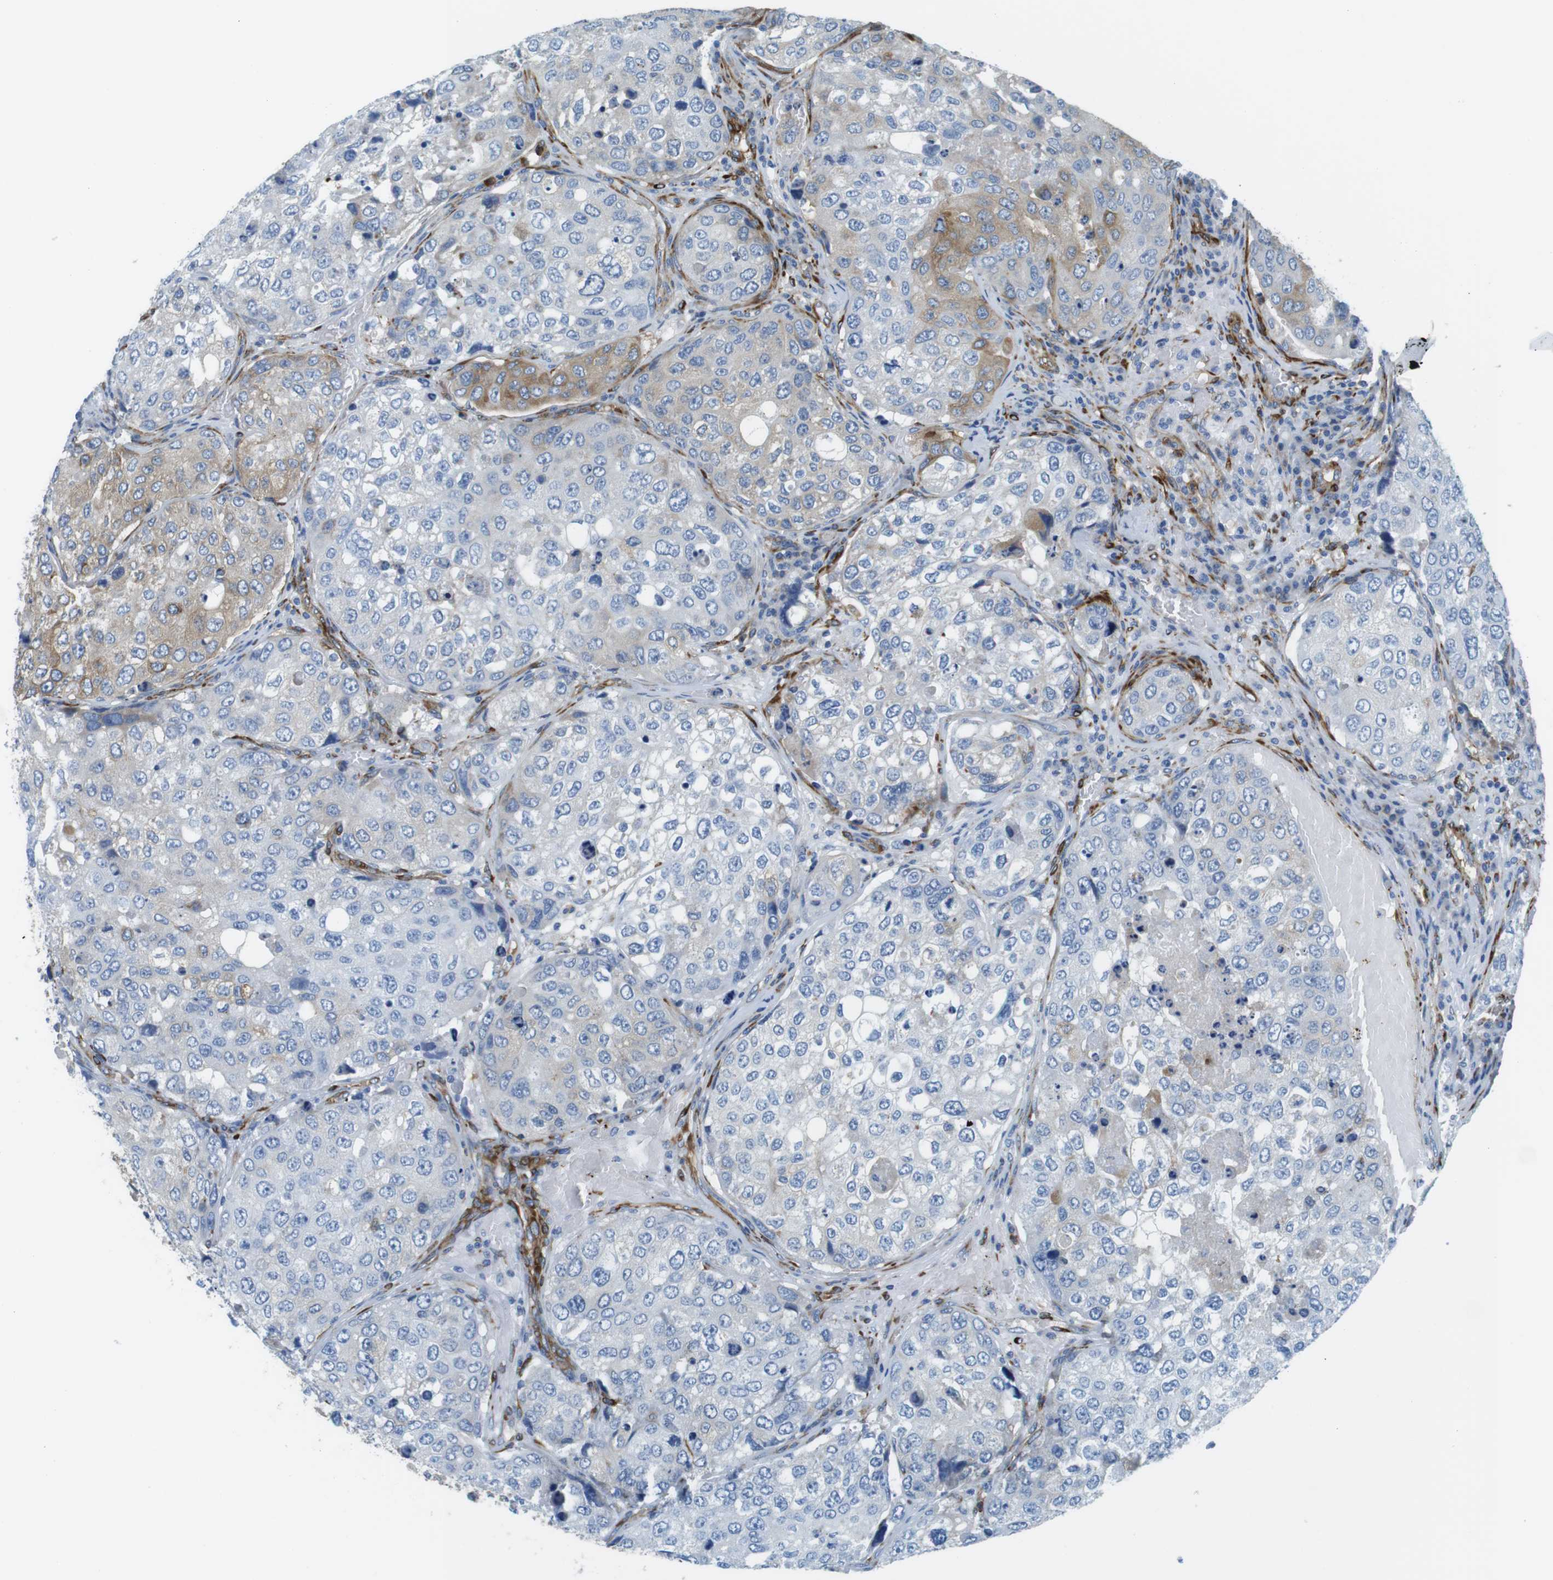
{"staining": {"intensity": "moderate", "quantity": "<25%", "location": "cytoplasmic/membranous"}, "tissue": "urothelial cancer", "cell_type": "Tumor cells", "image_type": "cancer", "snomed": [{"axis": "morphology", "description": "Urothelial carcinoma, High grade"}, {"axis": "topography", "description": "Lymph node"}, {"axis": "topography", "description": "Urinary bladder"}], "caption": "Immunohistochemical staining of human high-grade urothelial carcinoma shows low levels of moderate cytoplasmic/membranous staining in about <25% of tumor cells.", "gene": "EMP2", "patient": {"sex": "male", "age": 51}}